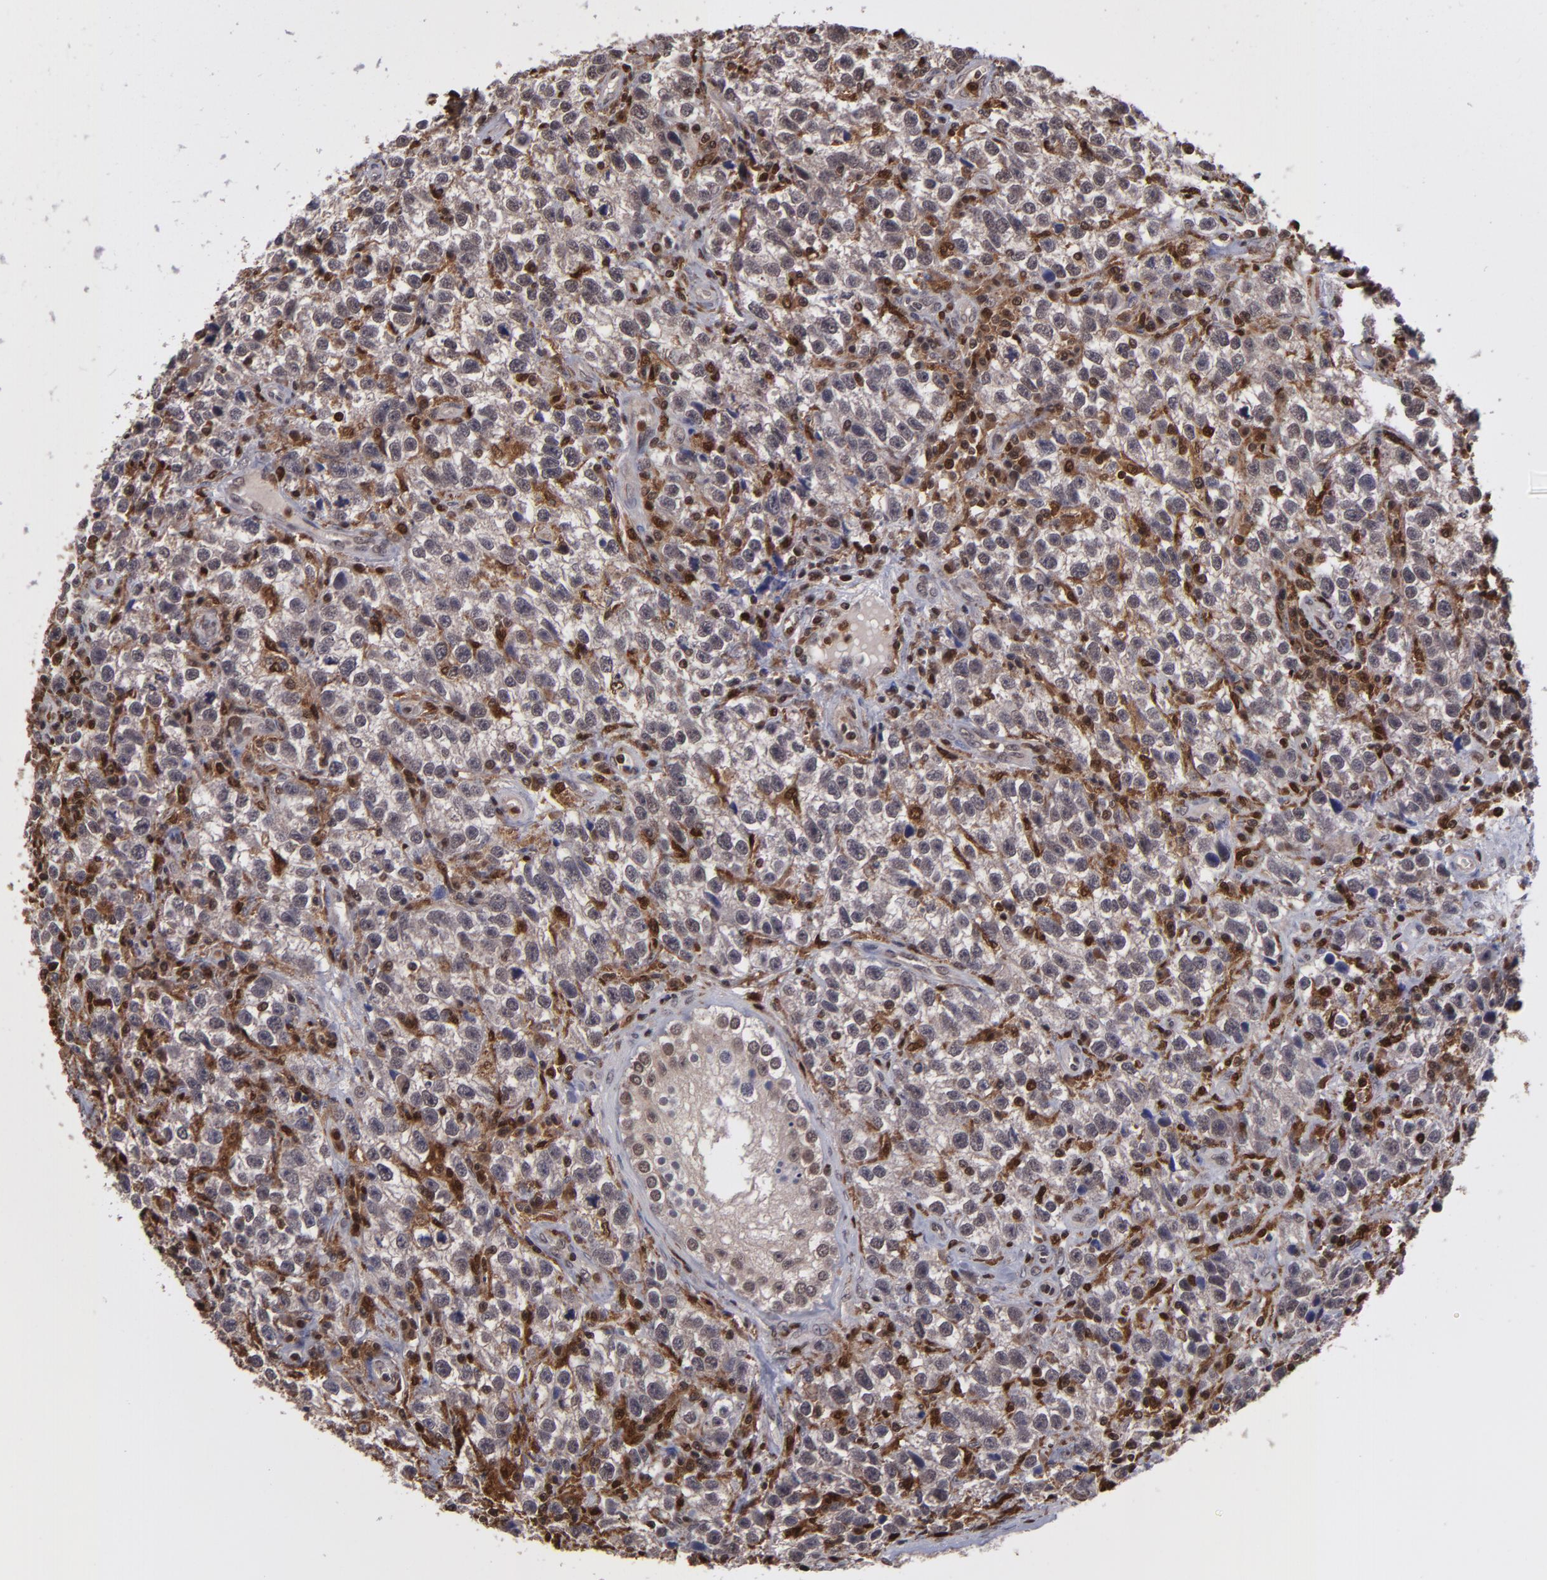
{"staining": {"intensity": "weak", "quantity": ">75%", "location": "cytoplasmic/membranous,nuclear"}, "tissue": "testis cancer", "cell_type": "Tumor cells", "image_type": "cancer", "snomed": [{"axis": "morphology", "description": "Seminoma, NOS"}, {"axis": "topography", "description": "Testis"}], "caption": "Immunohistochemical staining of human testis cancer (seminoma) reveals low levels of weak cytoplasmic/membranous and nuclear protein positivity in approximately >75% of tumor cells. Nuclei are stained in blue.", "gene": "GRB2", "patient": {"sex": "male", "age": 38}}